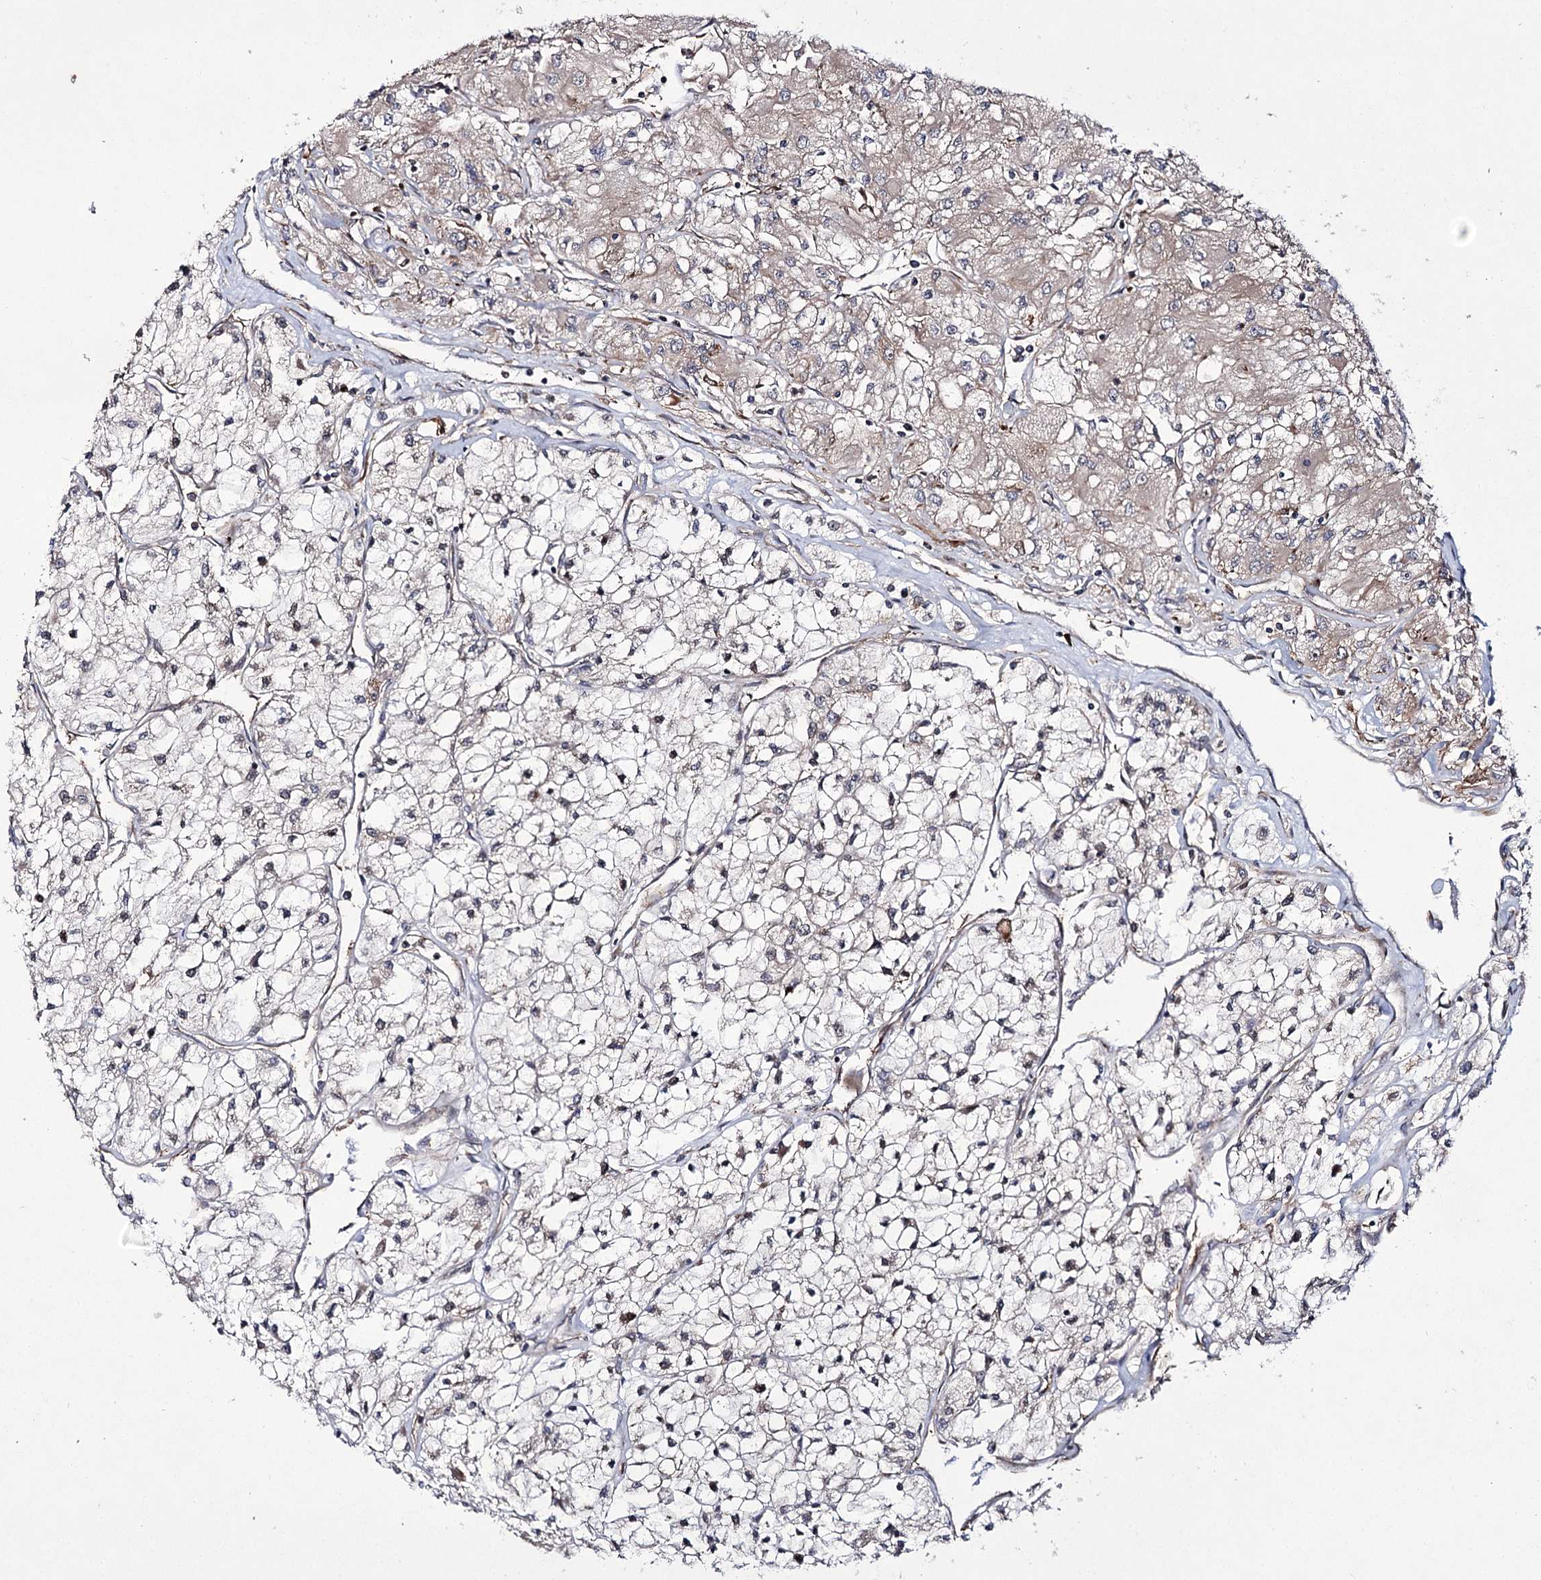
{"staining": {"intensity": "weak", "quantity": "<25%", "location": "cytoplasmic/membranous"}, "tissue": "renal cancer", "cell_type": "Tumor cells", "image_type": "cancer", "snomed": [{"axis": "morphology", "description": "Adenocarcinoma, NOS"}, {"axis": "topography", "description": "Kidney"}], "caption": "There is no significant positivity in tumor cells of renal cancer.", "gene": "HECTD2", "patient": {"sex": "male", "age": 80}}